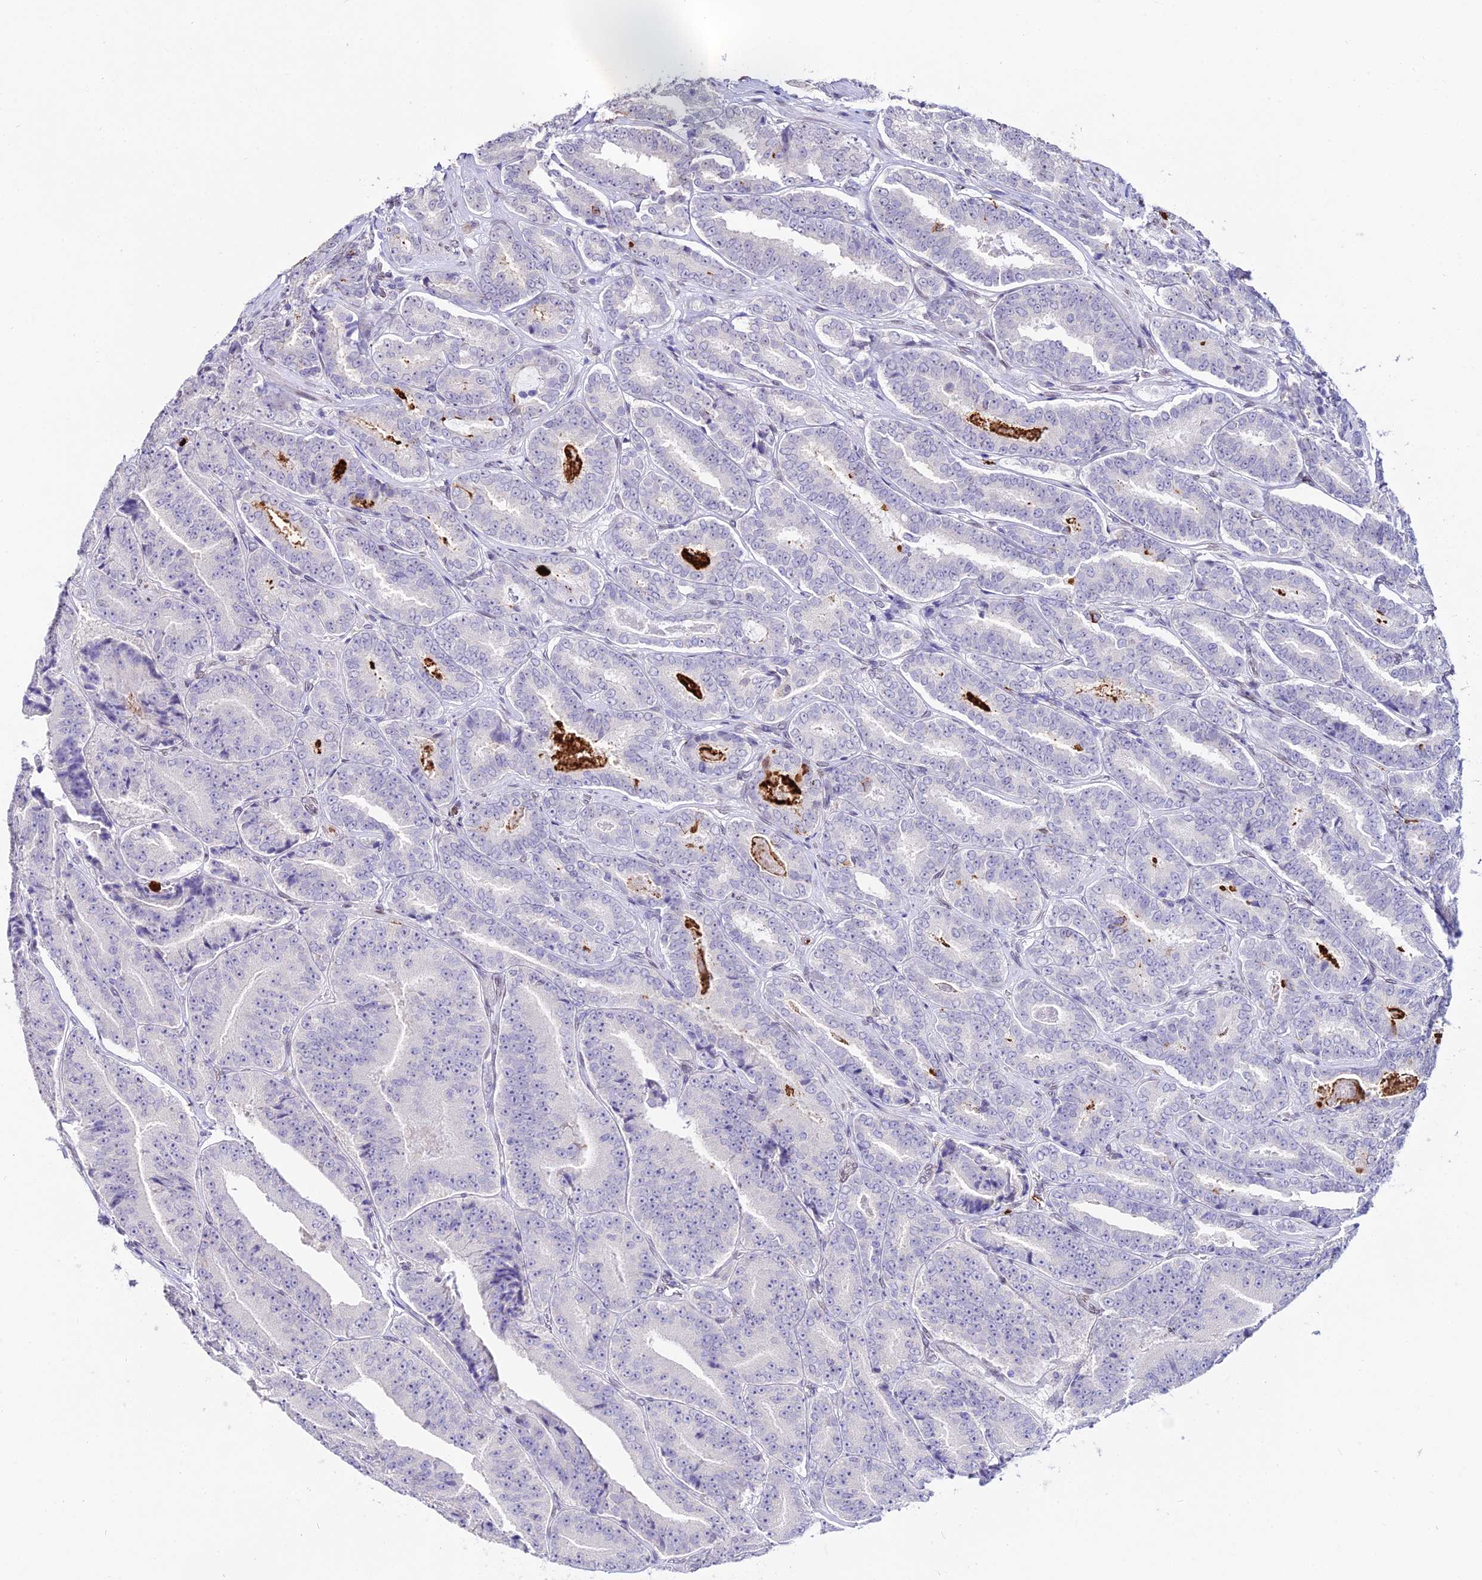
{"staining": {"intensity": "negative", "quantity": "none", "location": "none"}, "tissue": "prostate cancer", "cell_type": "Tumor cells", "image_type": "cancer", "snomed": [{"axis": "morphology", "description": "Adenocarcinoma, High grade"}, {"axis": "topography", "description": "Prostate"}], "caption": "Human prostate high-grade adenocarcinoma stained for a protein using immunohistochemistry demonstrates no staining in tumor cells.", "gene": "MCM10", "patient": {"sex": "male", "age": 72}}